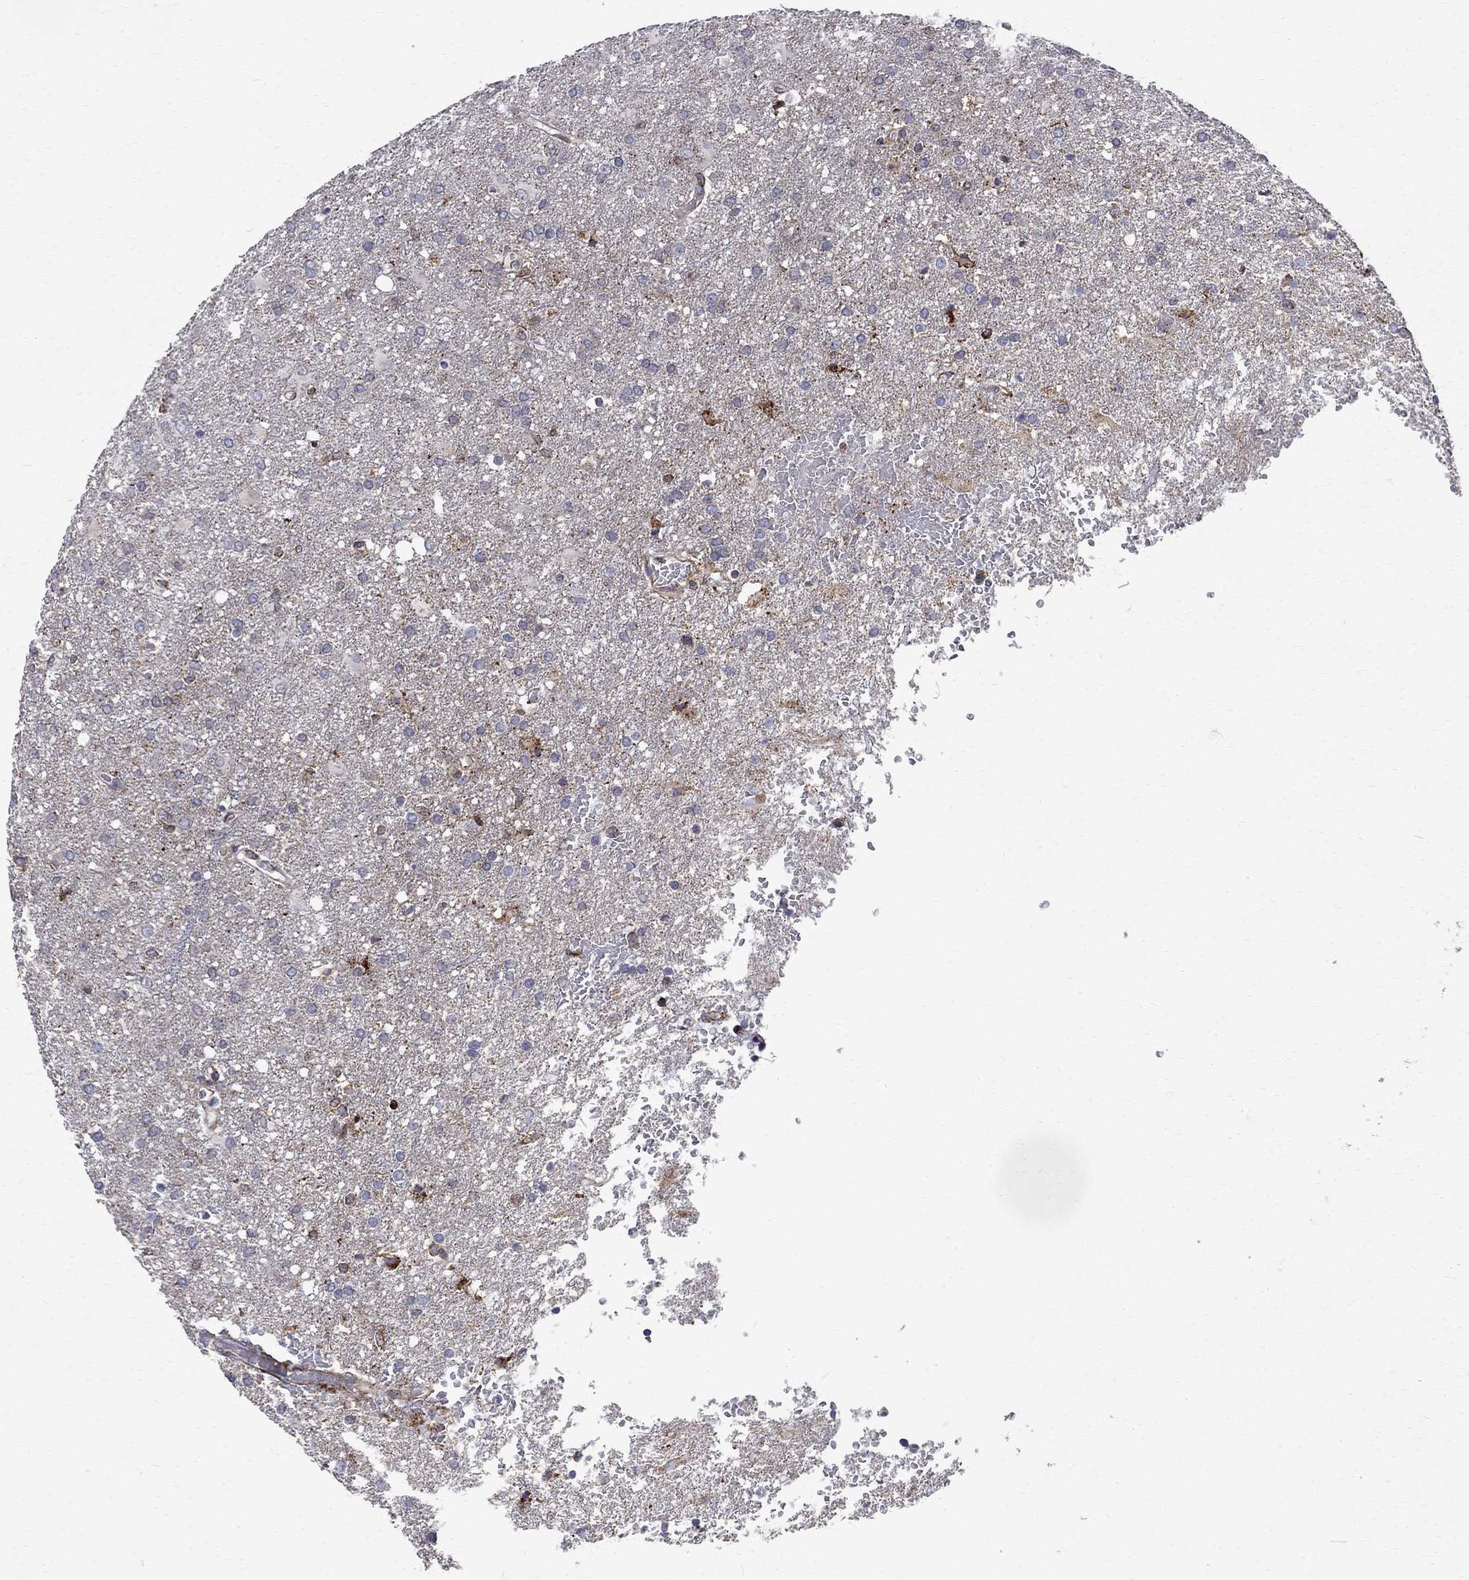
{"staining": {"intensity": "moderate", "quantity": "<25%", "location": "cytoplasmic/membranous"}, "tissue": "glioma", "cell_type": "Tumor cells", "image_type": "cancer", "snomed": [{"axis": "morphology", "description": "Glioma, malignant, High grade"}, {"axis": "topography", "description": "Brain"}], "caption": "Immunohistochemistry photomicrograph of neoplastic tissue: glioma stained using immunohistochemistry (IHC) shows low levels of moderate protein expression localized specifically in the cytoplasmic/membranous of tumor cells, appearing as a cytoplasmic/membranous brown color.", "gene": "CAB39L", "patient": {"sex": "male", "age": 68}}